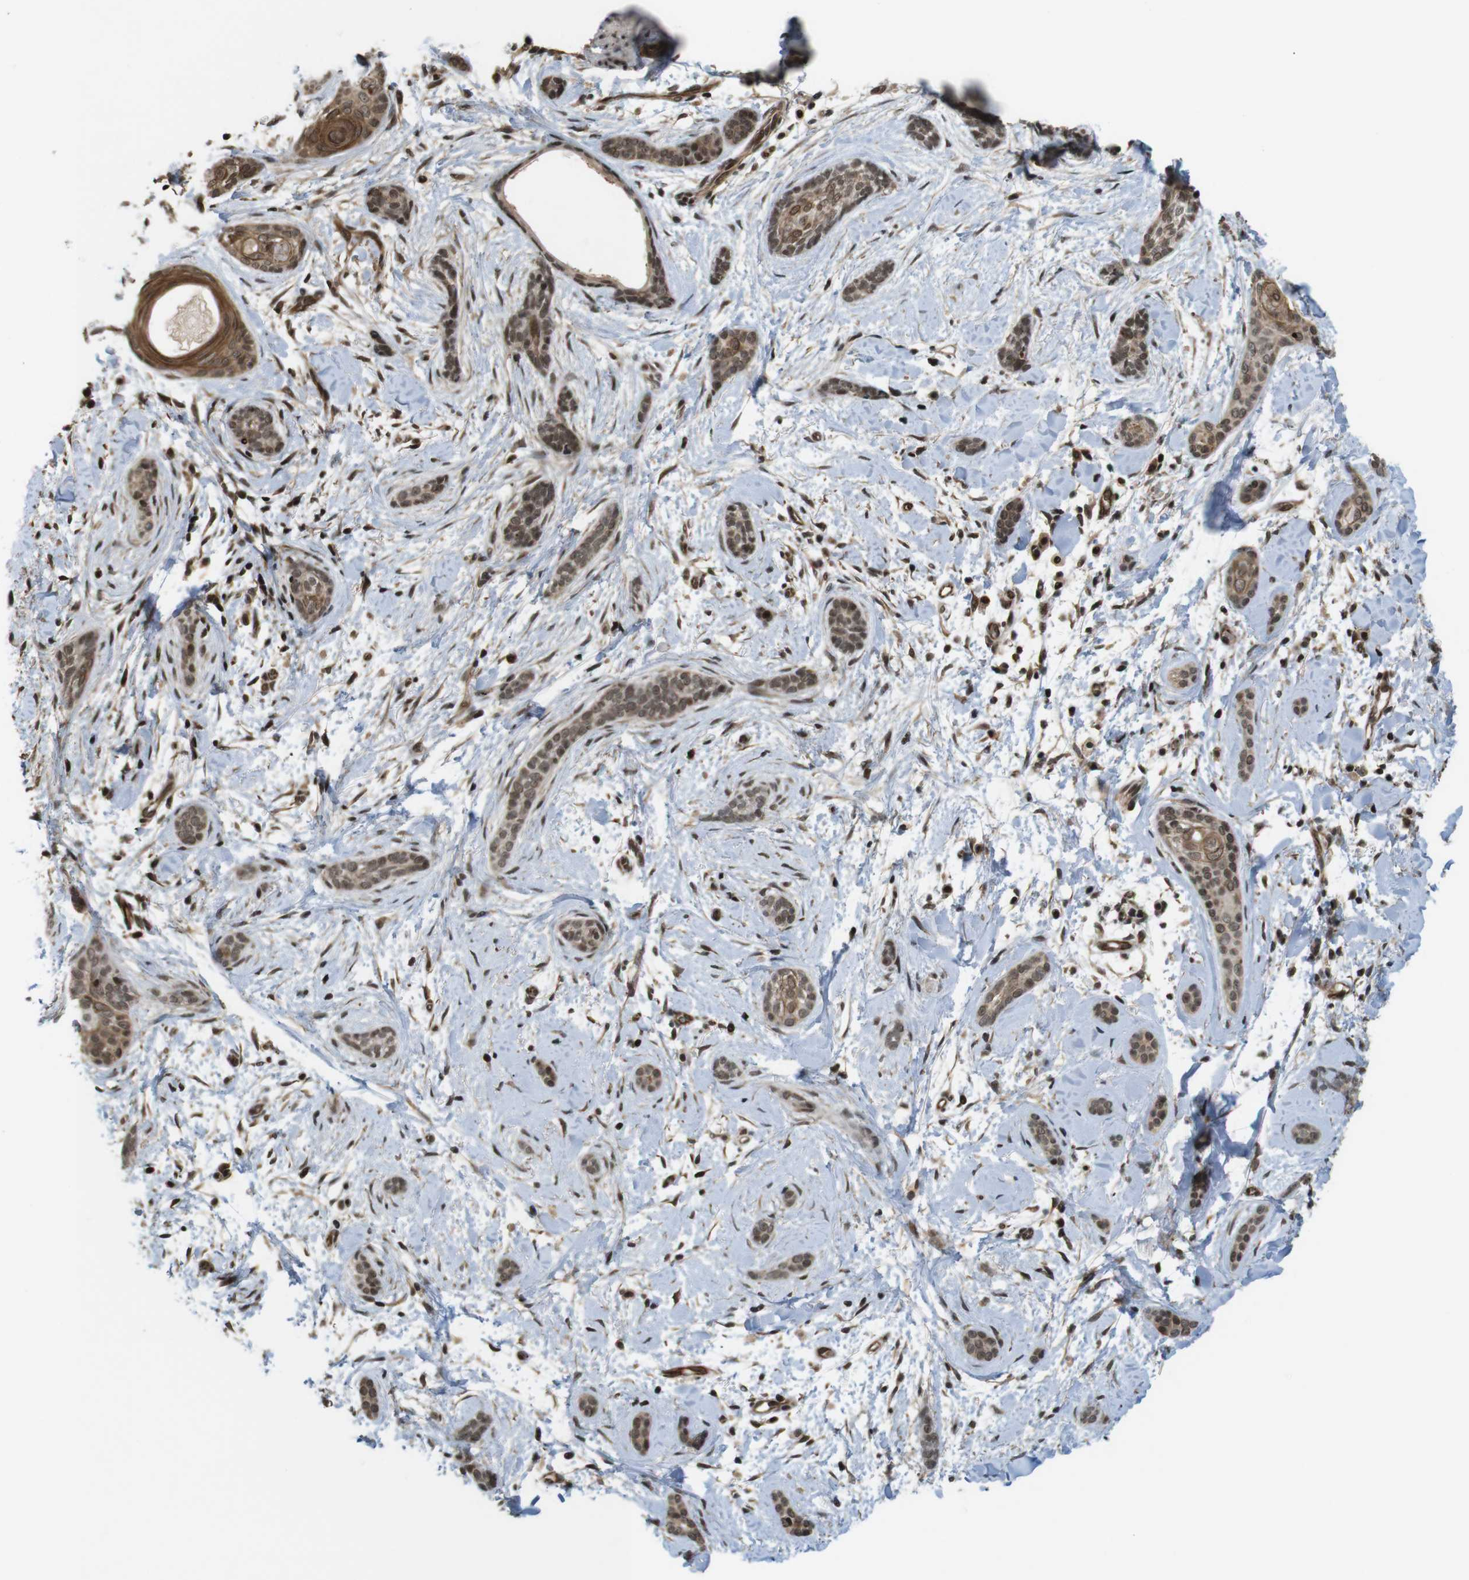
{"staining": {"intensity": "moderate", "quantity": ">75%", "location": "nuclear"}, "tissue": "skin cancer", "cell_type": "Tumor cells", "image_type": "cancer", "snomed": [{"axis": "morphology", "description": "Basal cell carcinoma"}, {"axis": "morphology", "description": "Adnexal tumor, benign"}, {"axis": "topography", "description": "Skin"}], "caption": "DAB immunohistochemical staining of human benign adnexal tumor (skin) displays moderate nuclear protein staining in about >75% of tumor cells.", "gene": "SP2", "patient": {"sex": "female", "age": 42}}